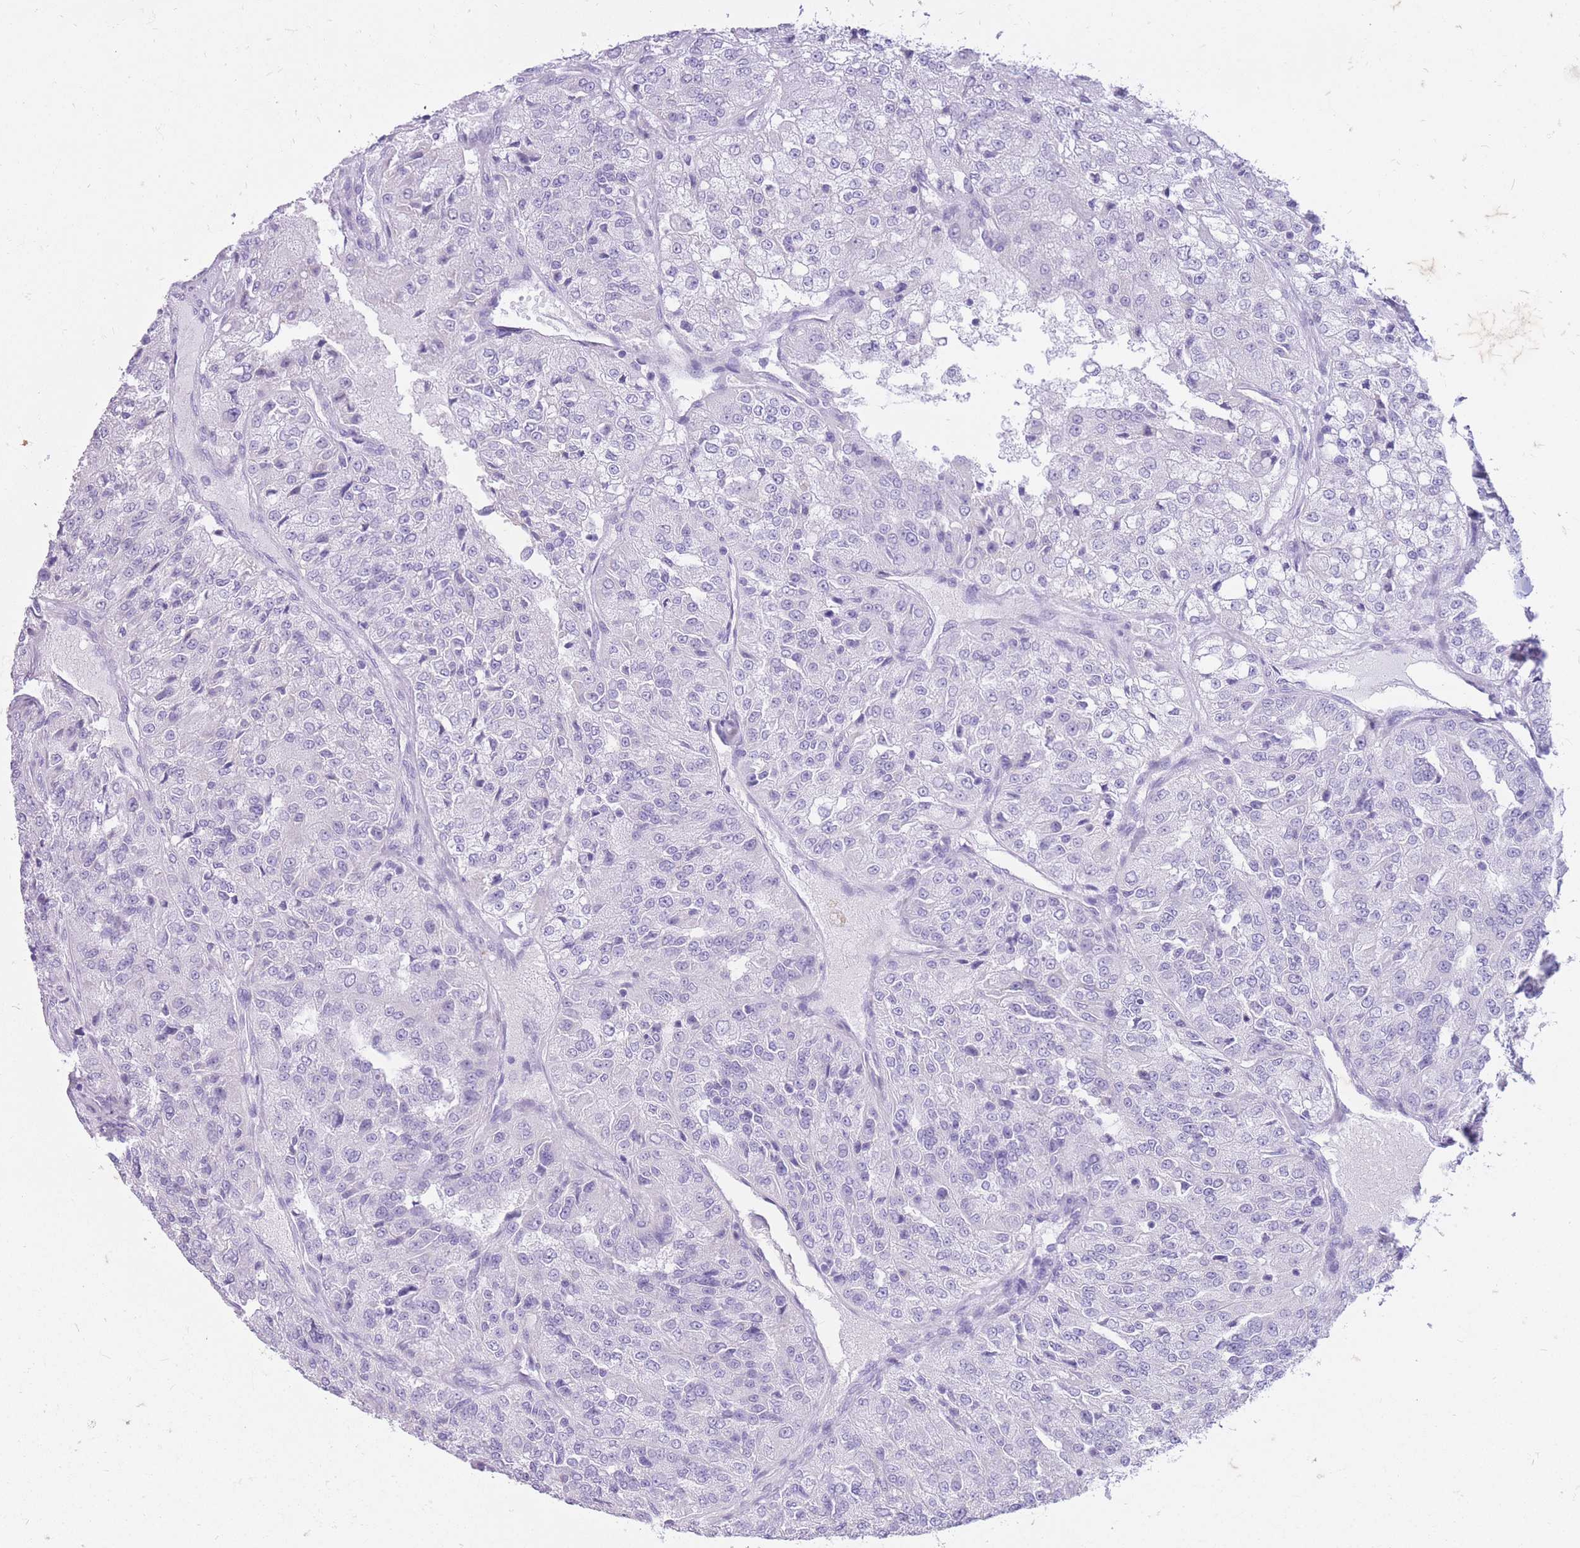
{"staining": {"intensity": "negative", "quantity": "none", "location": "none"}, "tissue": "renal cancer", "cell_type": "Tumor cells", "image_type": "cancer", "snomed": [{"axis": "morphology", "description": "Adenocarcinoma, NOS"}, {"axis": "topography", "description": "Kidney"}], "caption": "This is a photomicrograph of immunohistochemistry staining of renal cancer, which shows no expression in tumor cells.", "gene": "ZFP37", "patient": {"sex": "female", "age": 63}}